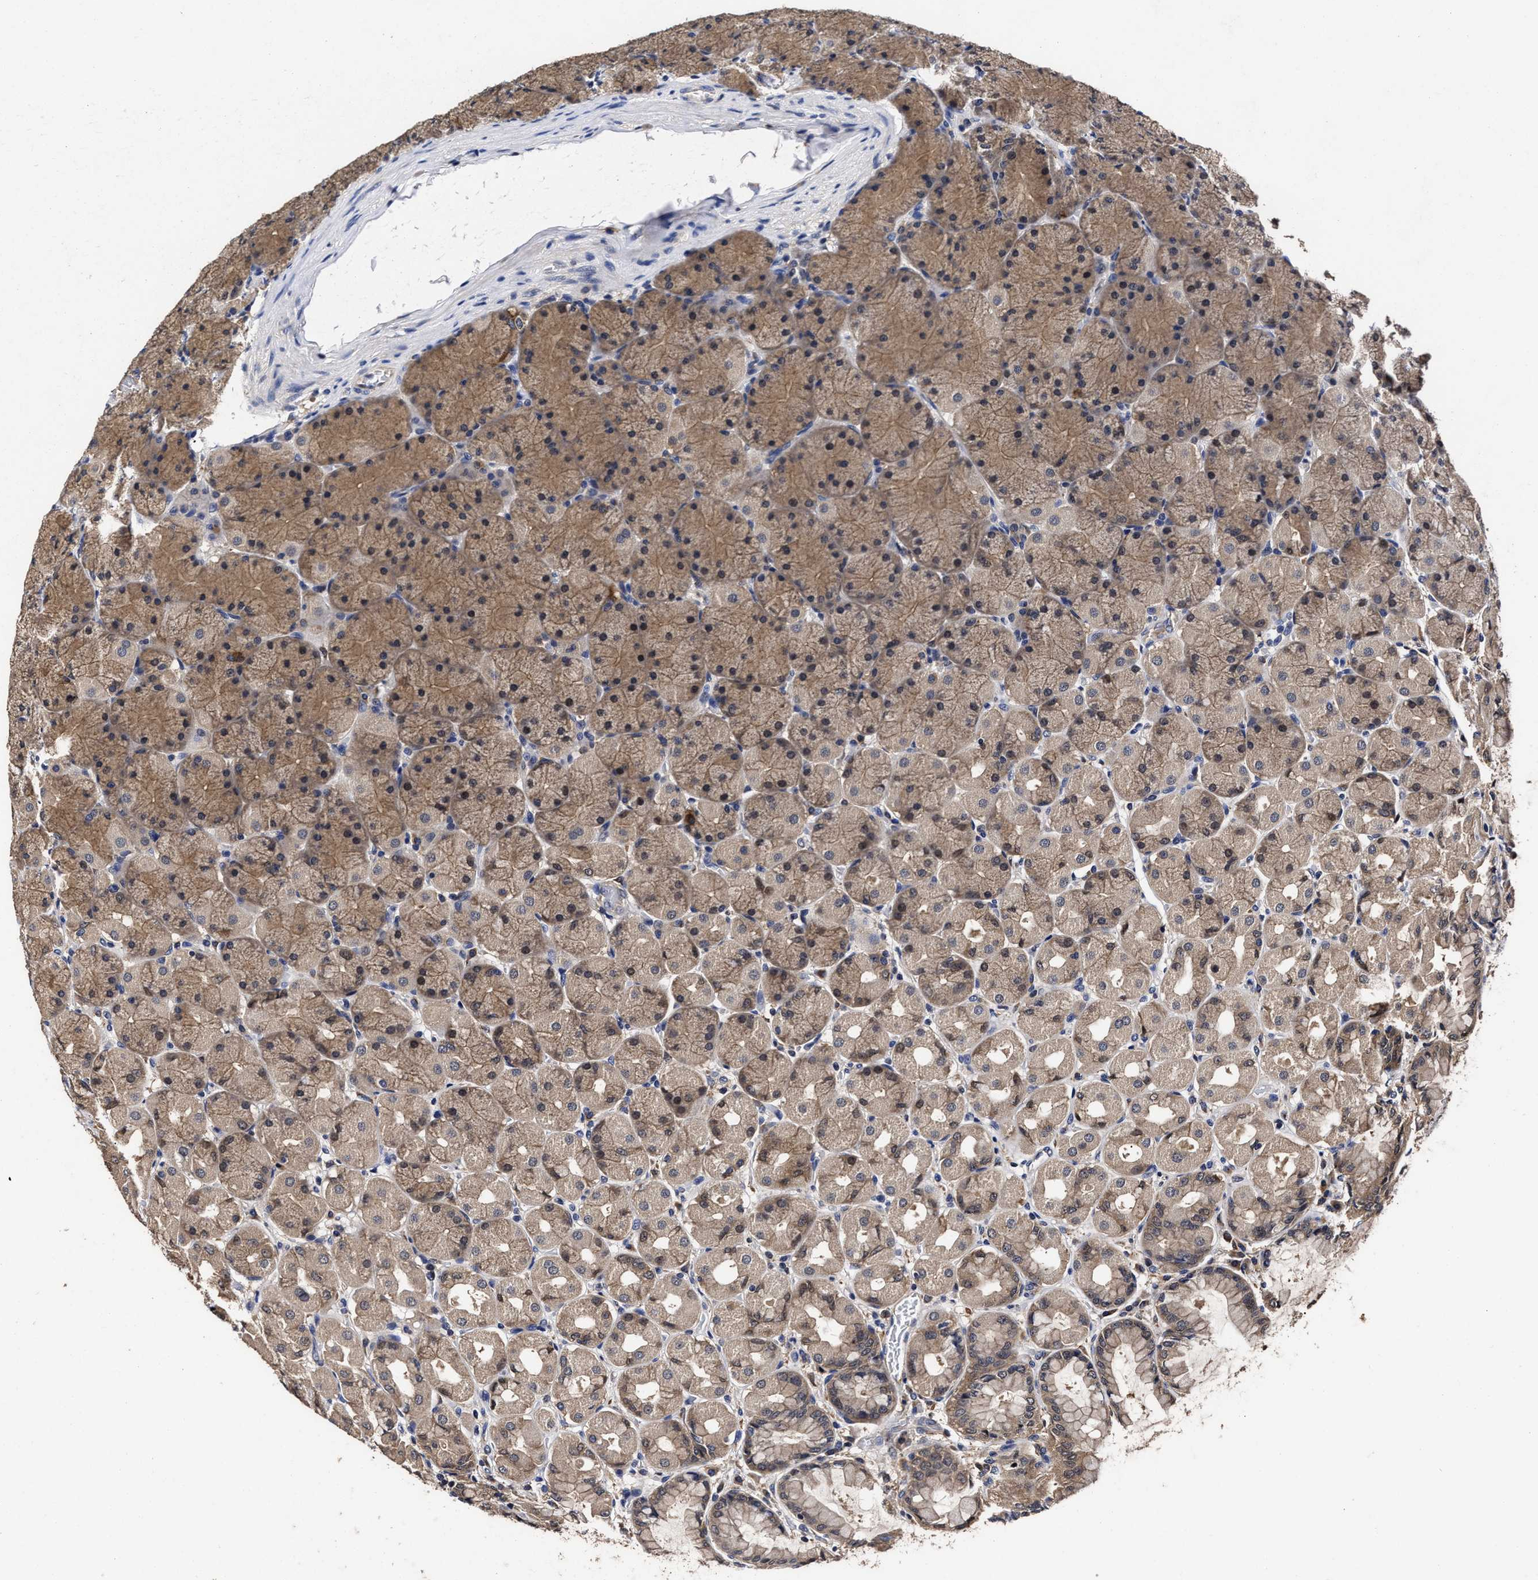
{"staining": {"intensity": "moderate", "quantity": ">75%", "location": "cytoplasmic/membranous"}, "tissue": "stomach", "cell_type": "Glandular cells", "image_type": "normal", "snomed": [{"axis": "morphology", "description": "Normal tissue, NOS"}, {"axis": "topography", "description": "Stomach, upper"}], "caption": "Glandular cells reveal moderate cytoplasmic/membranous expression in about >75% of cells in normal stomach. (DAB (3,3'-diaminobenzidine) IHC, brown staining for protein, blue staining for nuclei).", "gene": "SOCS5", "patient": {"sex": "female", "age": 56}}